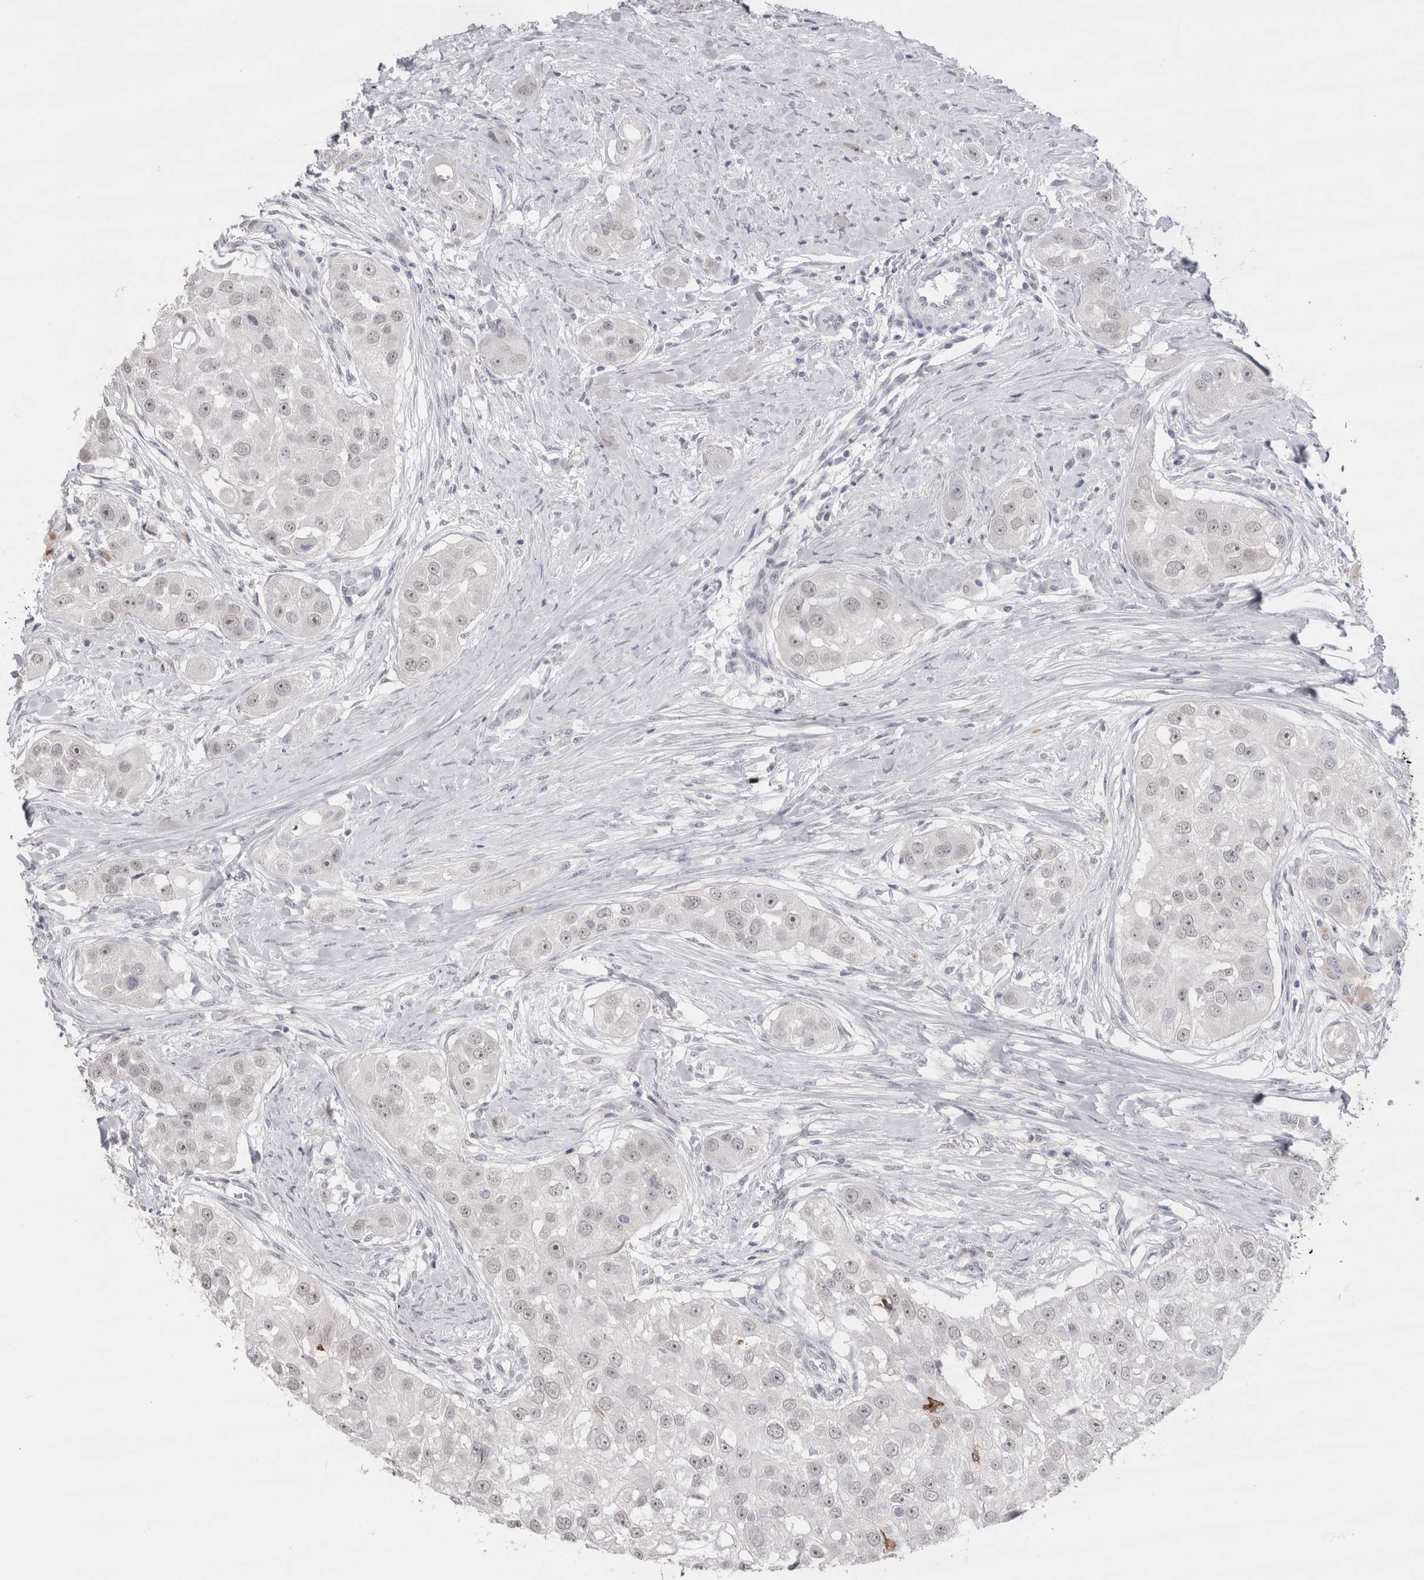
{"staining": {"intensity": "weak", "quantity": "25%-75%", "location": "nuclear"}, "tissue": "head and neck cancer", "cell_type": "Tumor cells", "image_type": "cancer", "snomed": [{"axis": "morphology", "description": "Normal tissue, NOS"}, {"axis": "morphology", "description": "Squamous cell carcinoma, NOS"}, {"axis": "topography", "description": "Skeletal muscle"}, {"axis": "topography", "description": "Head-Neck"}], "caption": "Weak nuclear staining for a protein is appreciated in about 25%-75% of tumor cells of squamous cell carcinoma (head and neck) using immunohistochemistry (IHC).", "gene": "CDH17", "patient": {"sex": "male", "age": 51}}